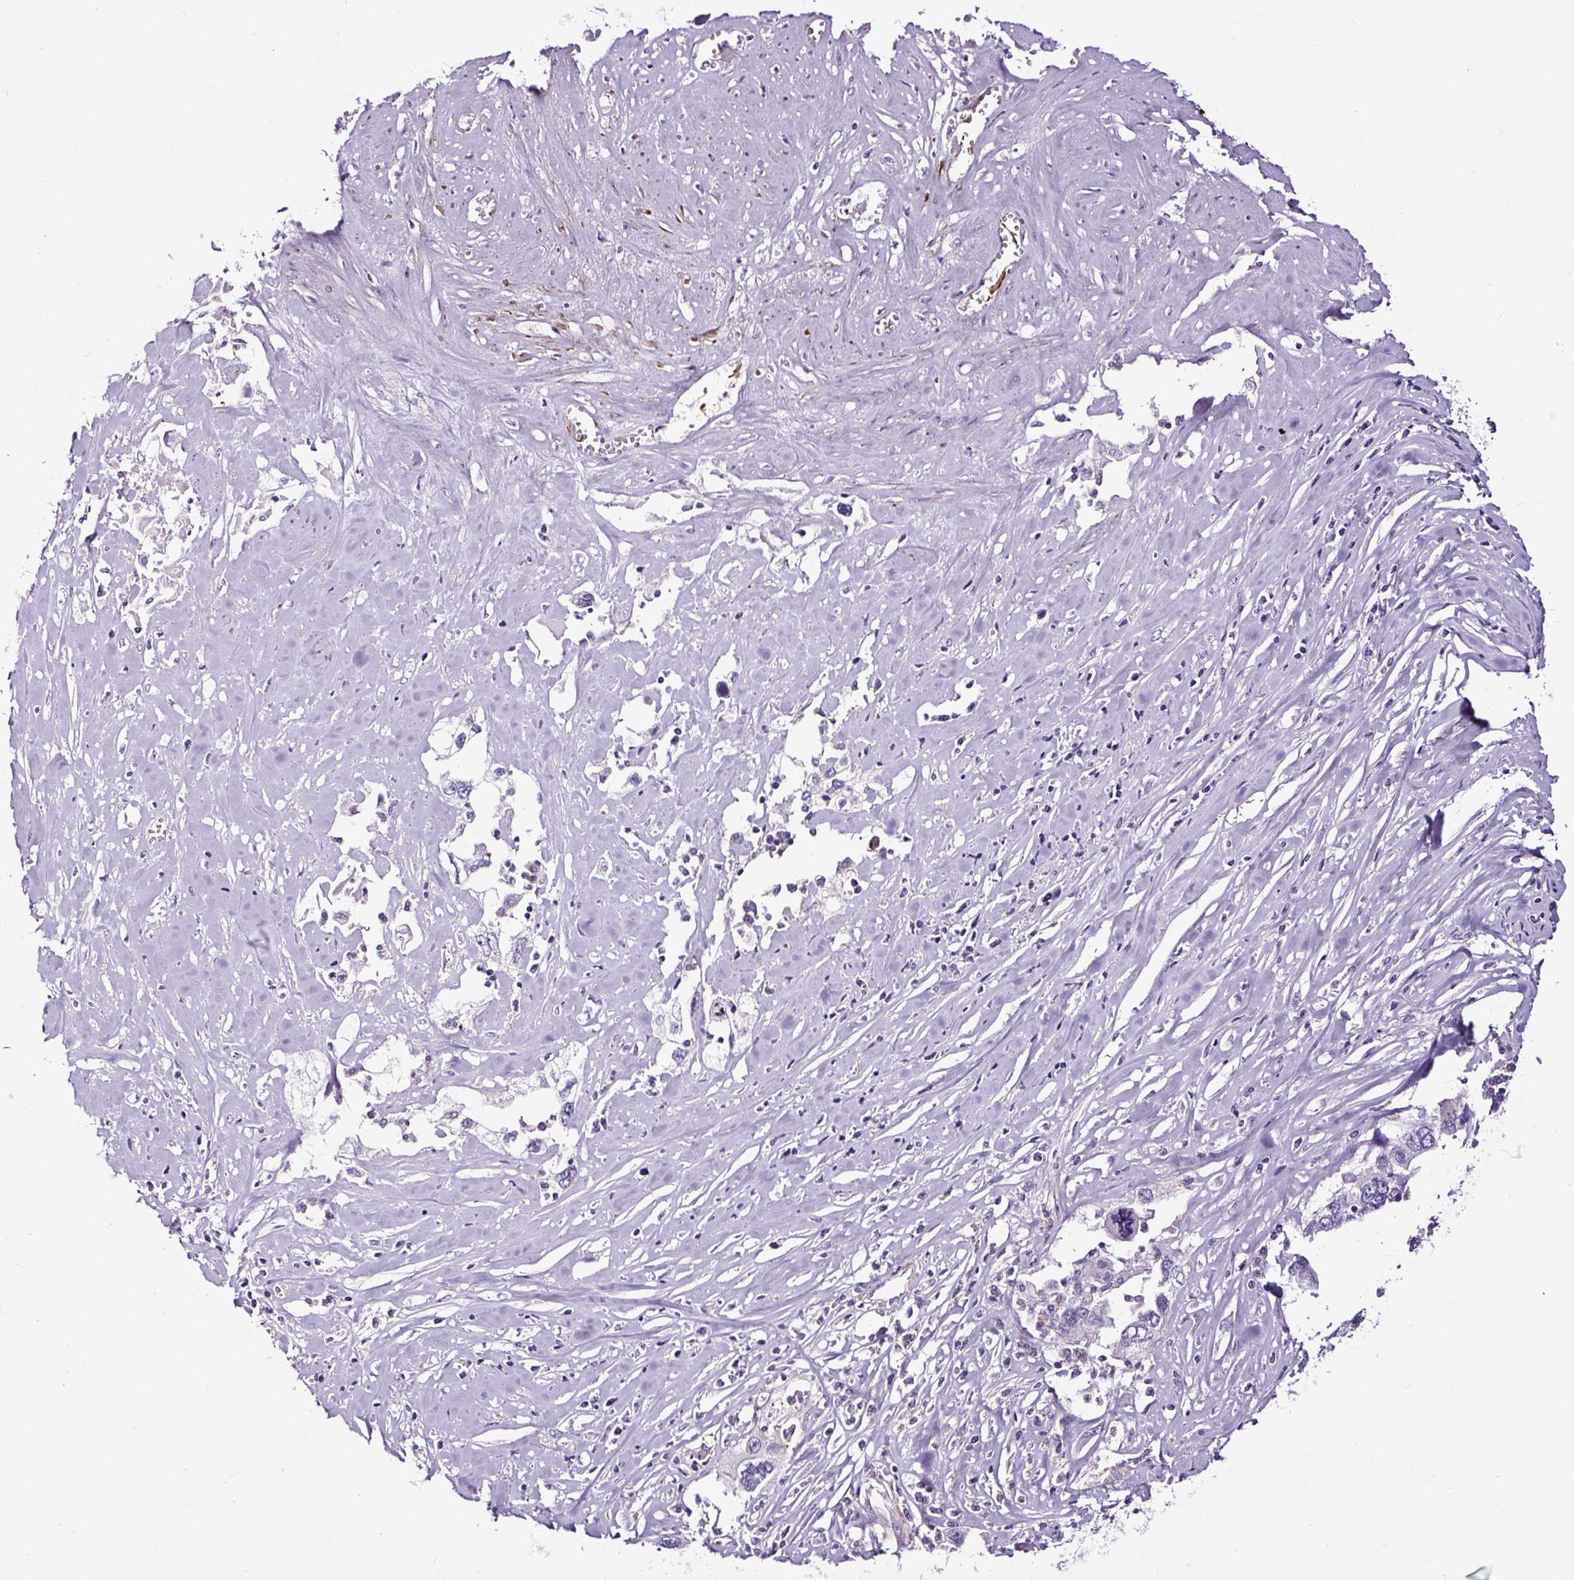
{"staining": {"intensity": "negative", "quantity": "none", "location": "none"}, "tissue": "cervical cancer", "cell_type": "Tumor cells", "image_type": "cancer", "snomed": [{"axis": "morphology", "description": "Squamous cell carcinoma, NOS"}, {"axis": "topography", "description": "Cervix"}], "caption": "Human cervical cancer stained for a protein using immunohistochemistry (IHC) demonstrates no staining in tumor cells.", "gene": "SLC7A8", "patient": {"sex": "female", "age": 31}}